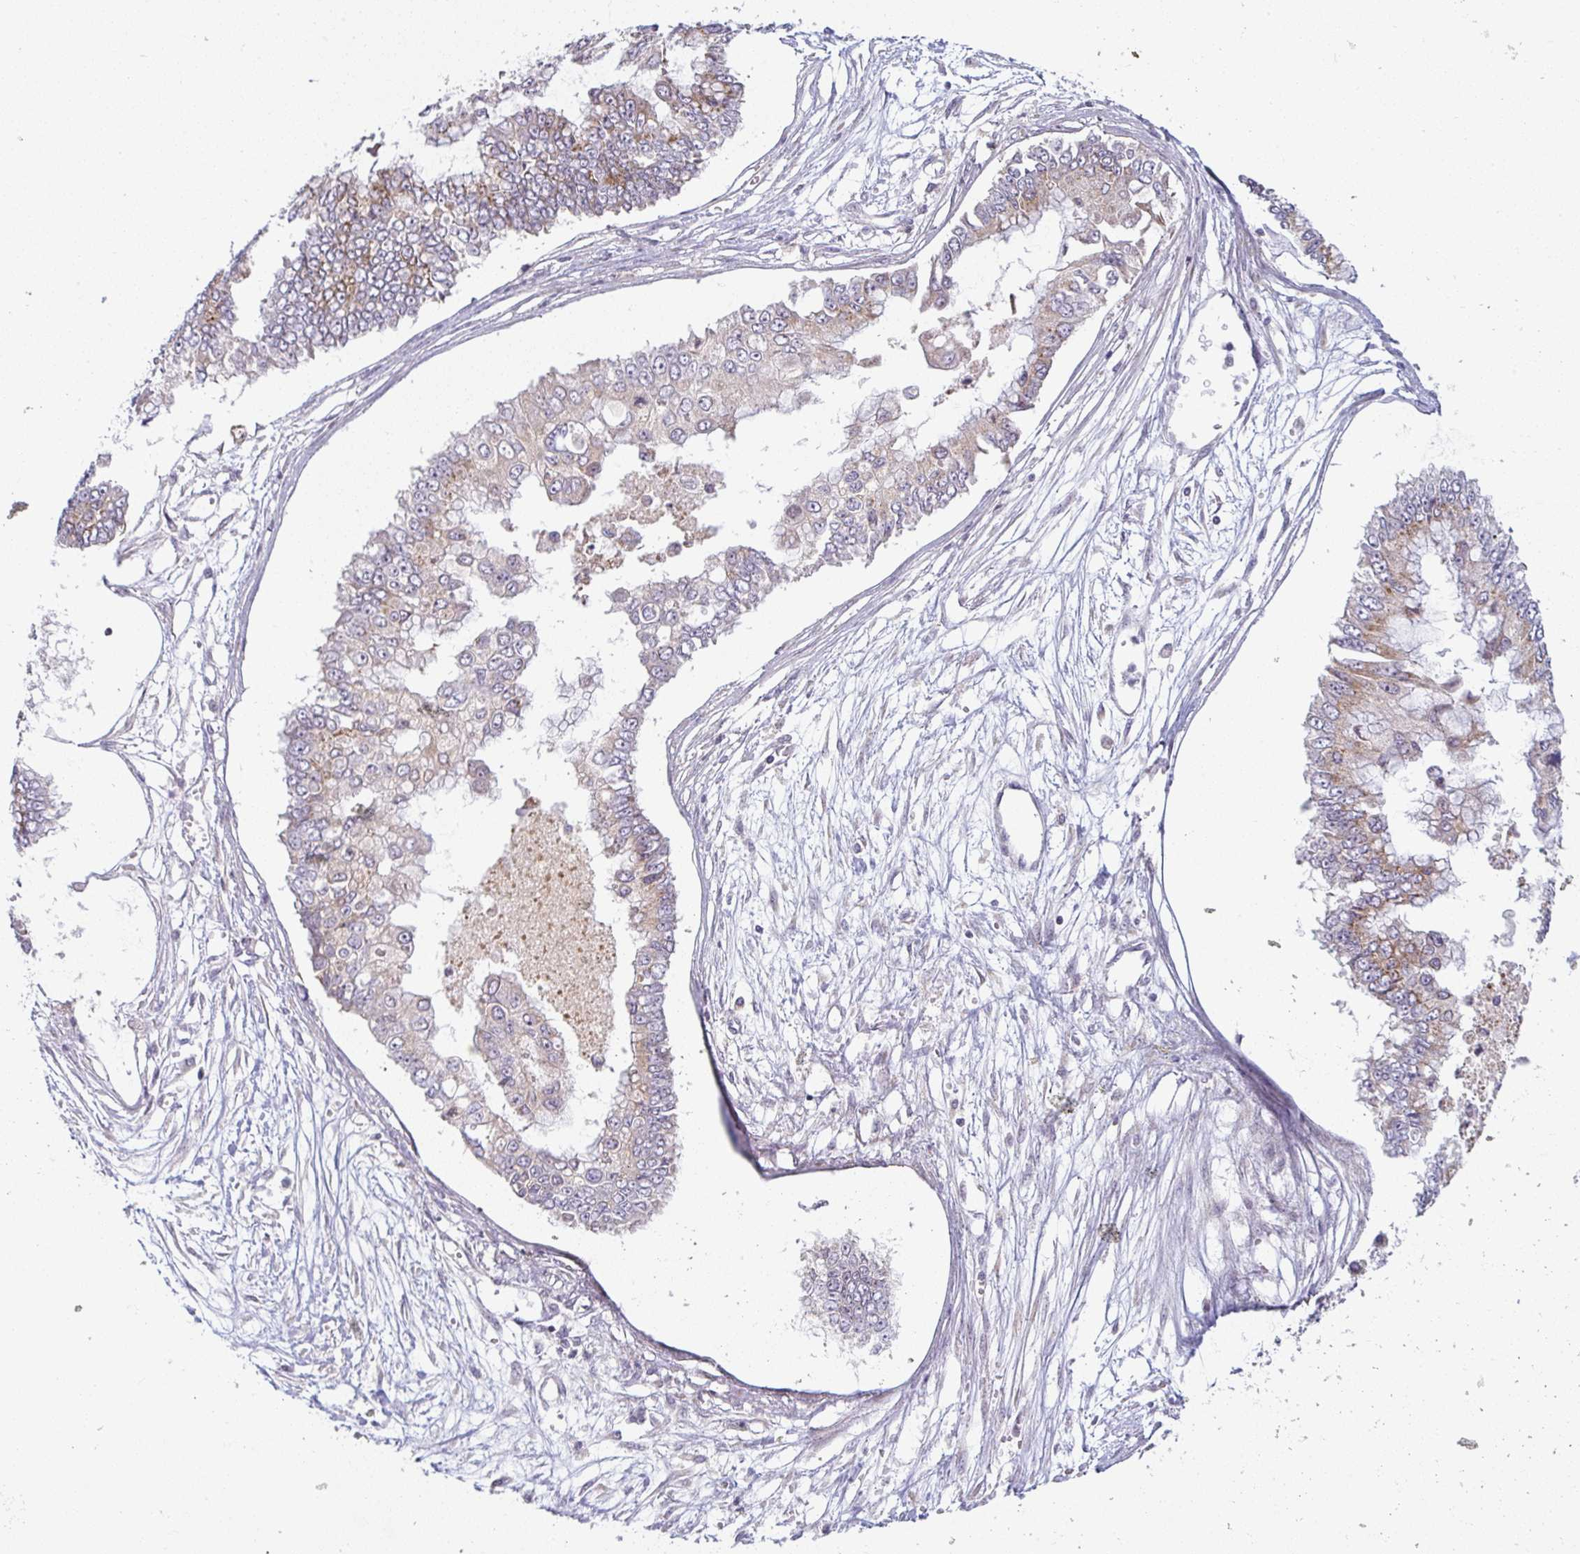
{"staining": {"intensity": "moderate", "quantity": "25%-75%", "location": "cytoplasmic/membranous"}, "tissue": "ovarian cancer", "cell_type": "Tumor cells", "image_type": "cancer", "snomed": [{"axis": "morphology", "description": "Cystadenocarcinoma, mucinous, NOS"}, {"axis": "topography", "description": "Ovary"}], "caption": "Immunohistochemistry staining of ovarian cancer (mucinous cystadenocarcinoma), which demonstrates medium levels of moderate cytoplasmic/membranous staining in about 25%-75% of tumor cells indicating moderate cytoplasmic/membranous protein expression. The staining was performed using DAB (brown) for protein detection and nuclei were counterstained in hematoxylin (blue).", "gene": "MOB1A", "patient": {"sex": "female", "age": 72}}